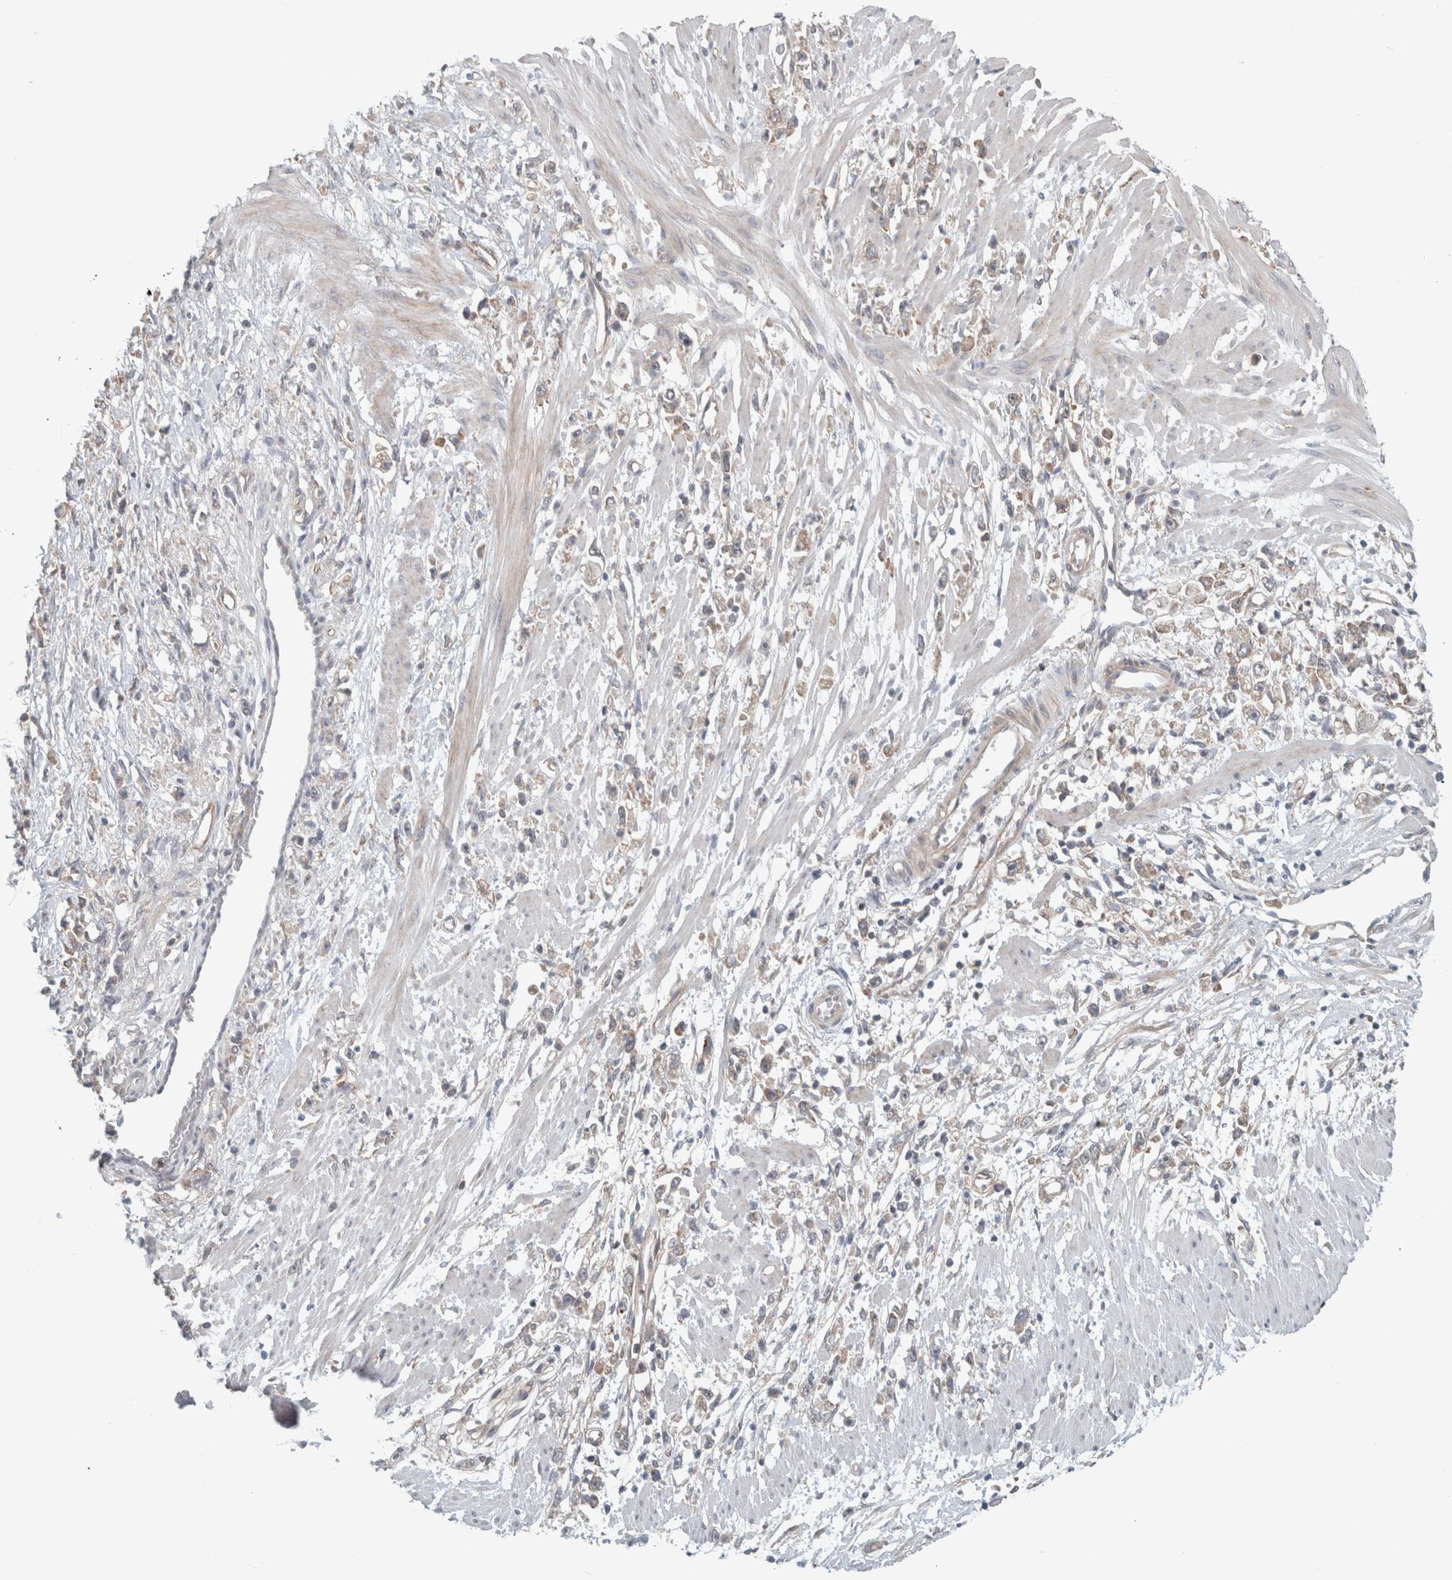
{"staining": {"intensity": "weak", "quantity": "<25%", "location": "cytoplasmic/membranous"}, "tissue": "stomach cancer", "cell_type": "Tumor cells", "image_type": "cancer", "snomed": [{"axis": "morphology", "description": "Adenocarcinoma, NOS"}, {"axis": "topography", "description": "Stomach"}], "caption": "Immunohistochemical staining of human stomach cancer (adenocarcinoma) displays no significant expression in tumor cells. (Brightfield microscopy of DAB (3,3'-diaminobenzidine) immunohistochemistry at high magnification).", "gene": "RASAL2", "patient": {"sex": "female", "age": 59}}